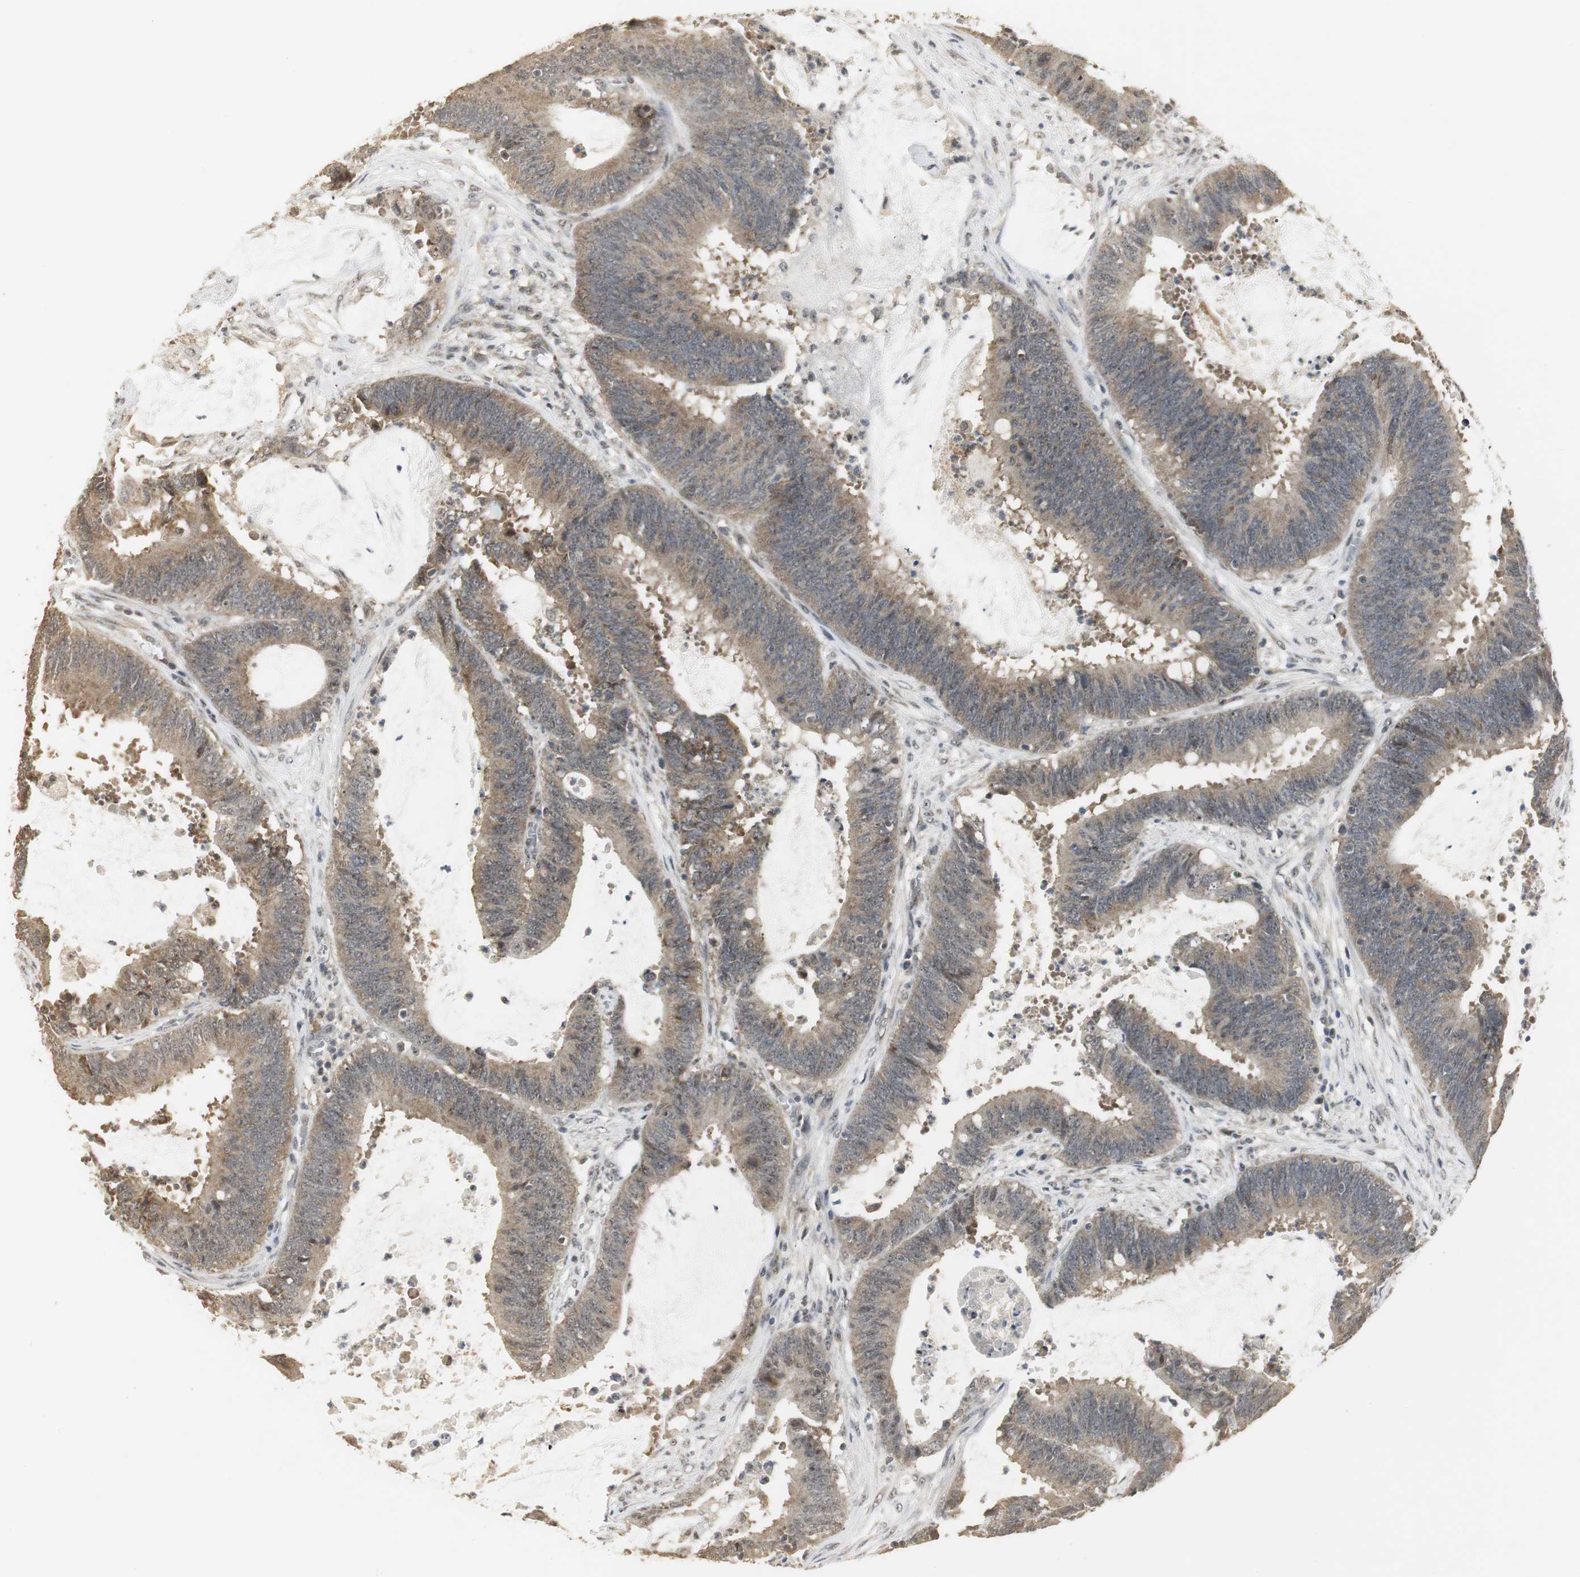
{"staining": {"intensity": "weak", "quantity": ">75%", "location": "cytoplasmic/membranous"}, "tissue": "colorectal cancer", "cell_type": "Tumor cells", "image_type": "cancer", "snomed": [{"axis": "morphology", "description": "Adenocarcinoma, NOS"}, {"axis": "topography", "description": "Rectum"}], "caption": "Protein expression by immunohistochemistry (IHC) shows weak cytoplasmic/membranous expression in approximately >75% of tumor cells in colorectal adenocarcinoma.", "gene": "ELOA", "patient": {"sex": "female", "age": 66}}